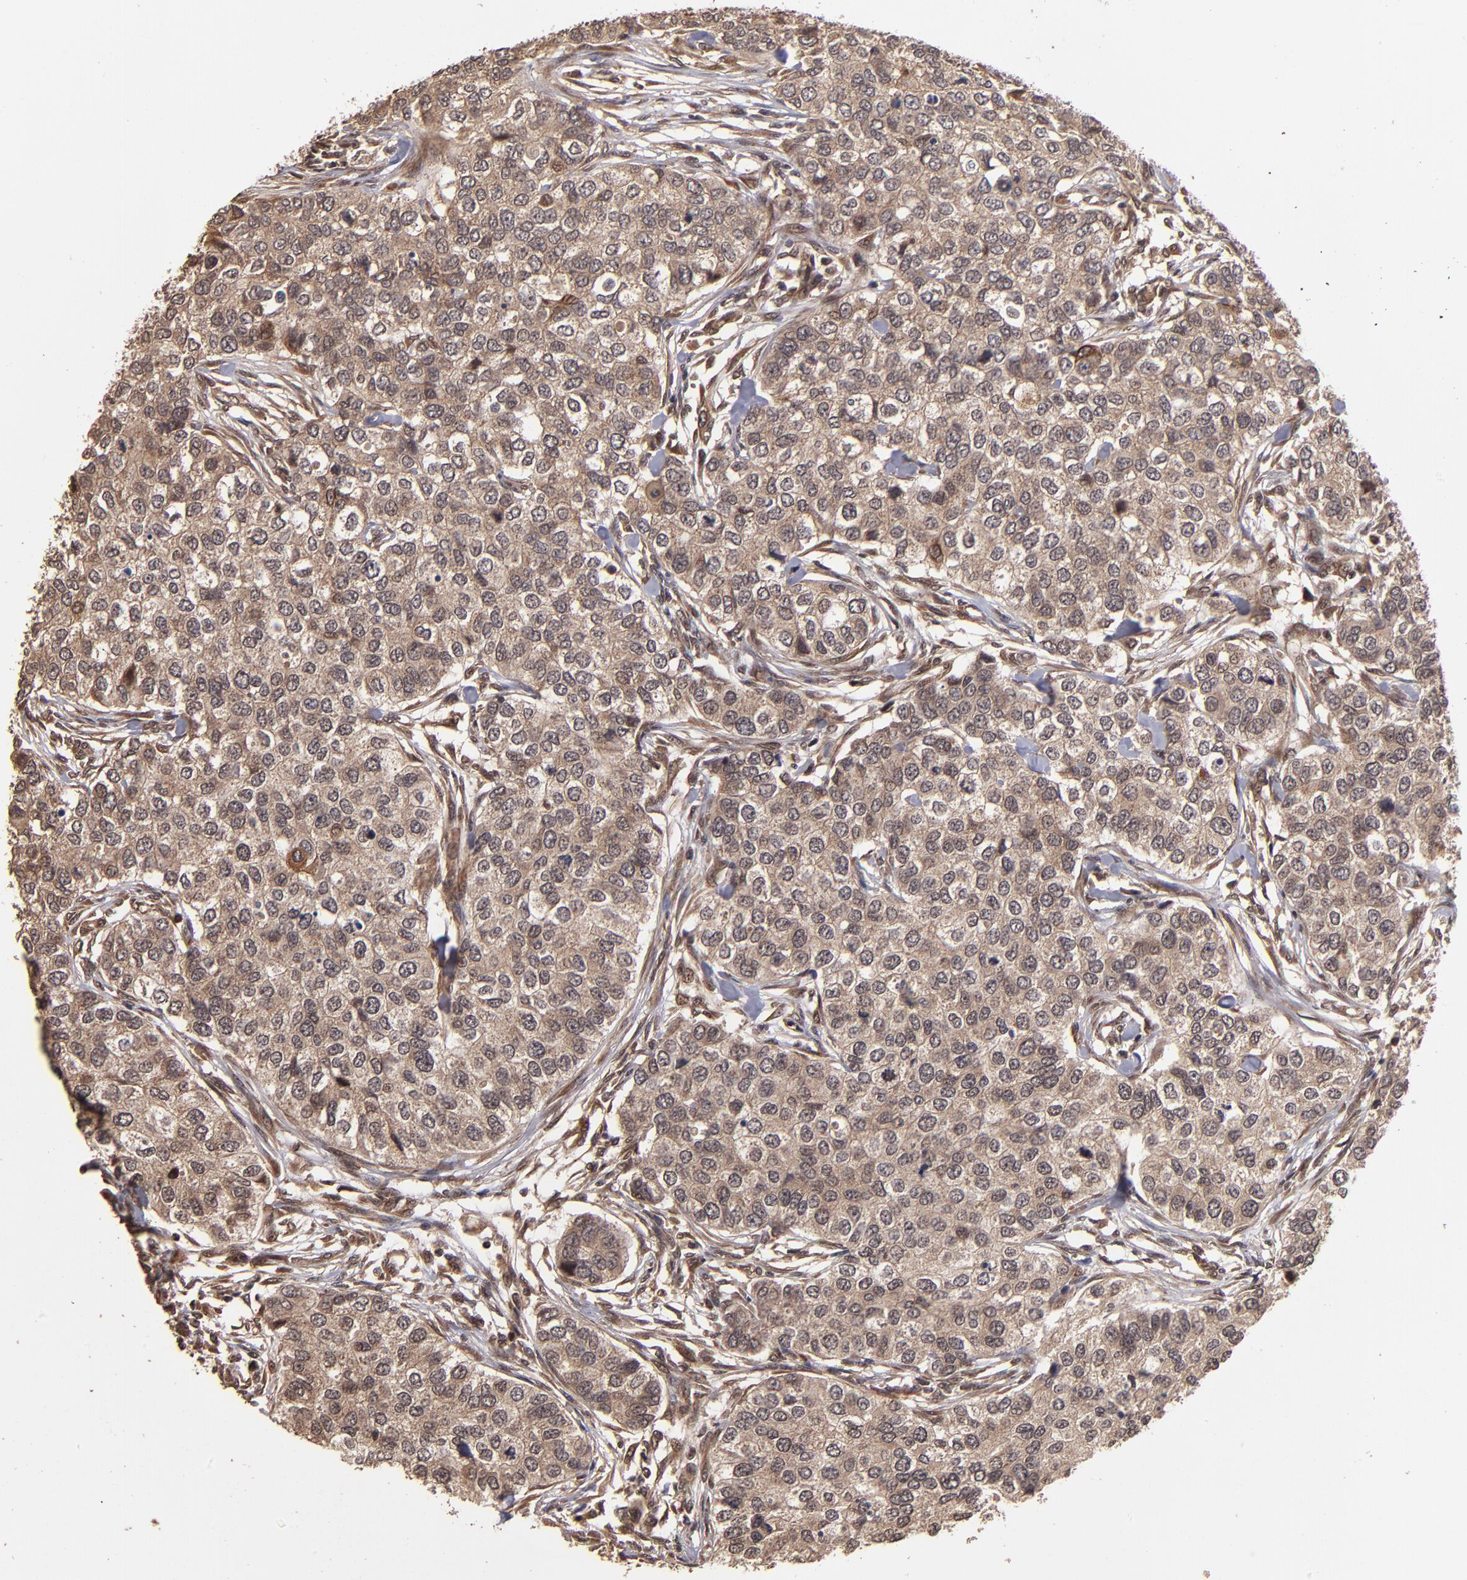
{"staining": {"intensity": "weak", "quantity": ">75%", "location": "cytoplasmic/membranous"}, "tissue": "breast cancer", "cell_type": "Tumor cells", "image_type": "cancer", "snomed": [{"axis": "morphology", "description": "Normal tissue, NOS"}, {"axis": "morphology", "description": "Duct carcinoma"}, {"axis": "topography", "description": "Breast"}], "caption": "Breast cancer was stained to show a protein in brown. There is low levels of weak cytoplasmic/membranous staining in approximately >75% of tumor cells. The staining is performed using DAB (3,3'-diaminobenzidine) brown chromogen to label protein expression. The nuclei are counter-stained blue using hematoxylin.", "gene": "NFE2L2", "patient": {"sex": "female", "age": 49}}